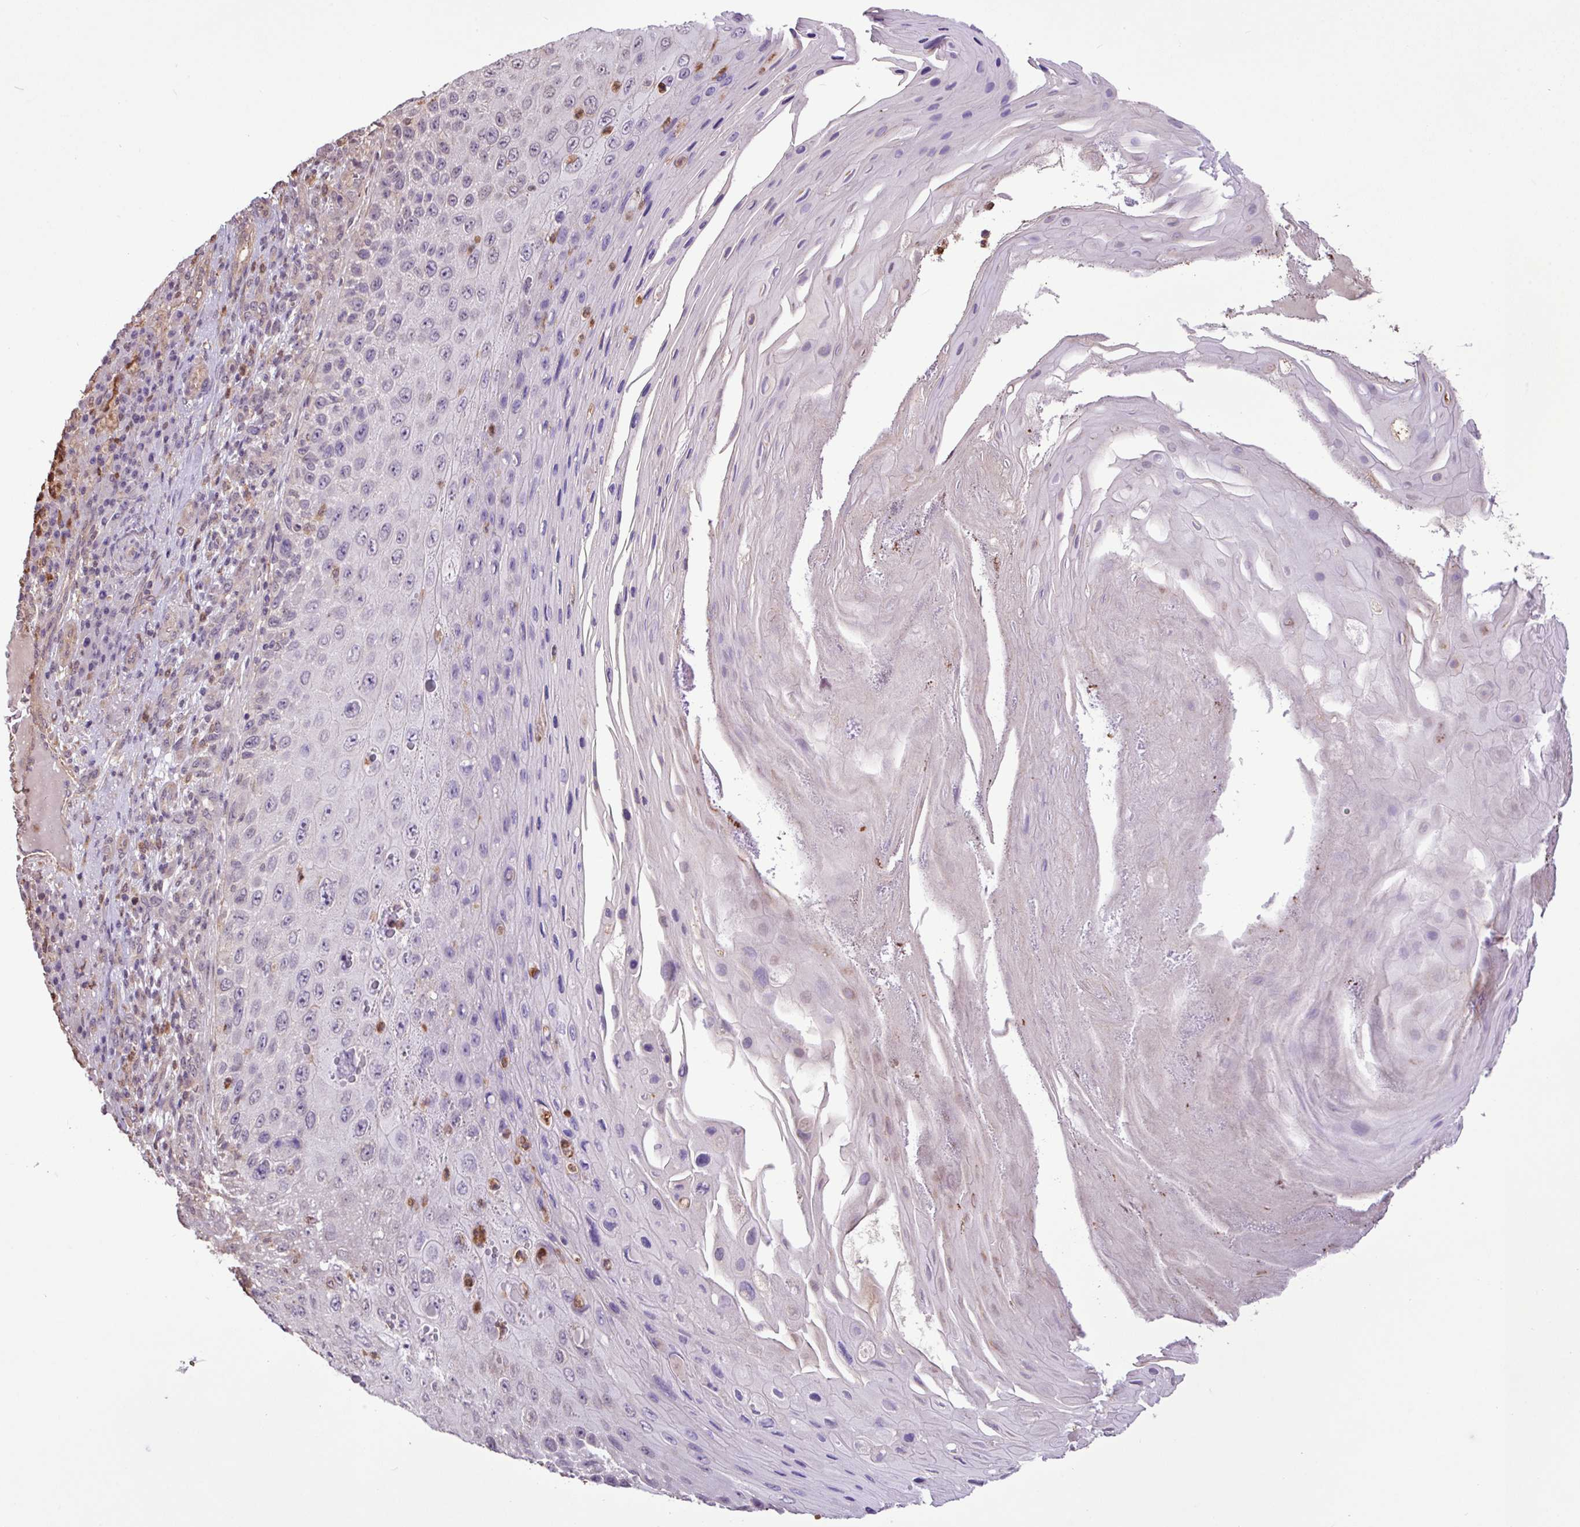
{"staining": {"intensity": "negative", "quantity": "none", "location": "none"}, "tissue": "skin cancer", "cell_type": "Tumor cells", "image_type": "cancer", "snomed": [{"axis": "morphology", "description": "Squamous cell carcinoma, NOS"}, {"axis": "topography", "description": "Skin"}], "caption": "Human skin squamous cell carcinoma stained for a protein using immunohistochemistry (IHC) reveals no expression in tumor cells.", "gene": "CHST11", "patient": {"sex": "female", "age": 88}}